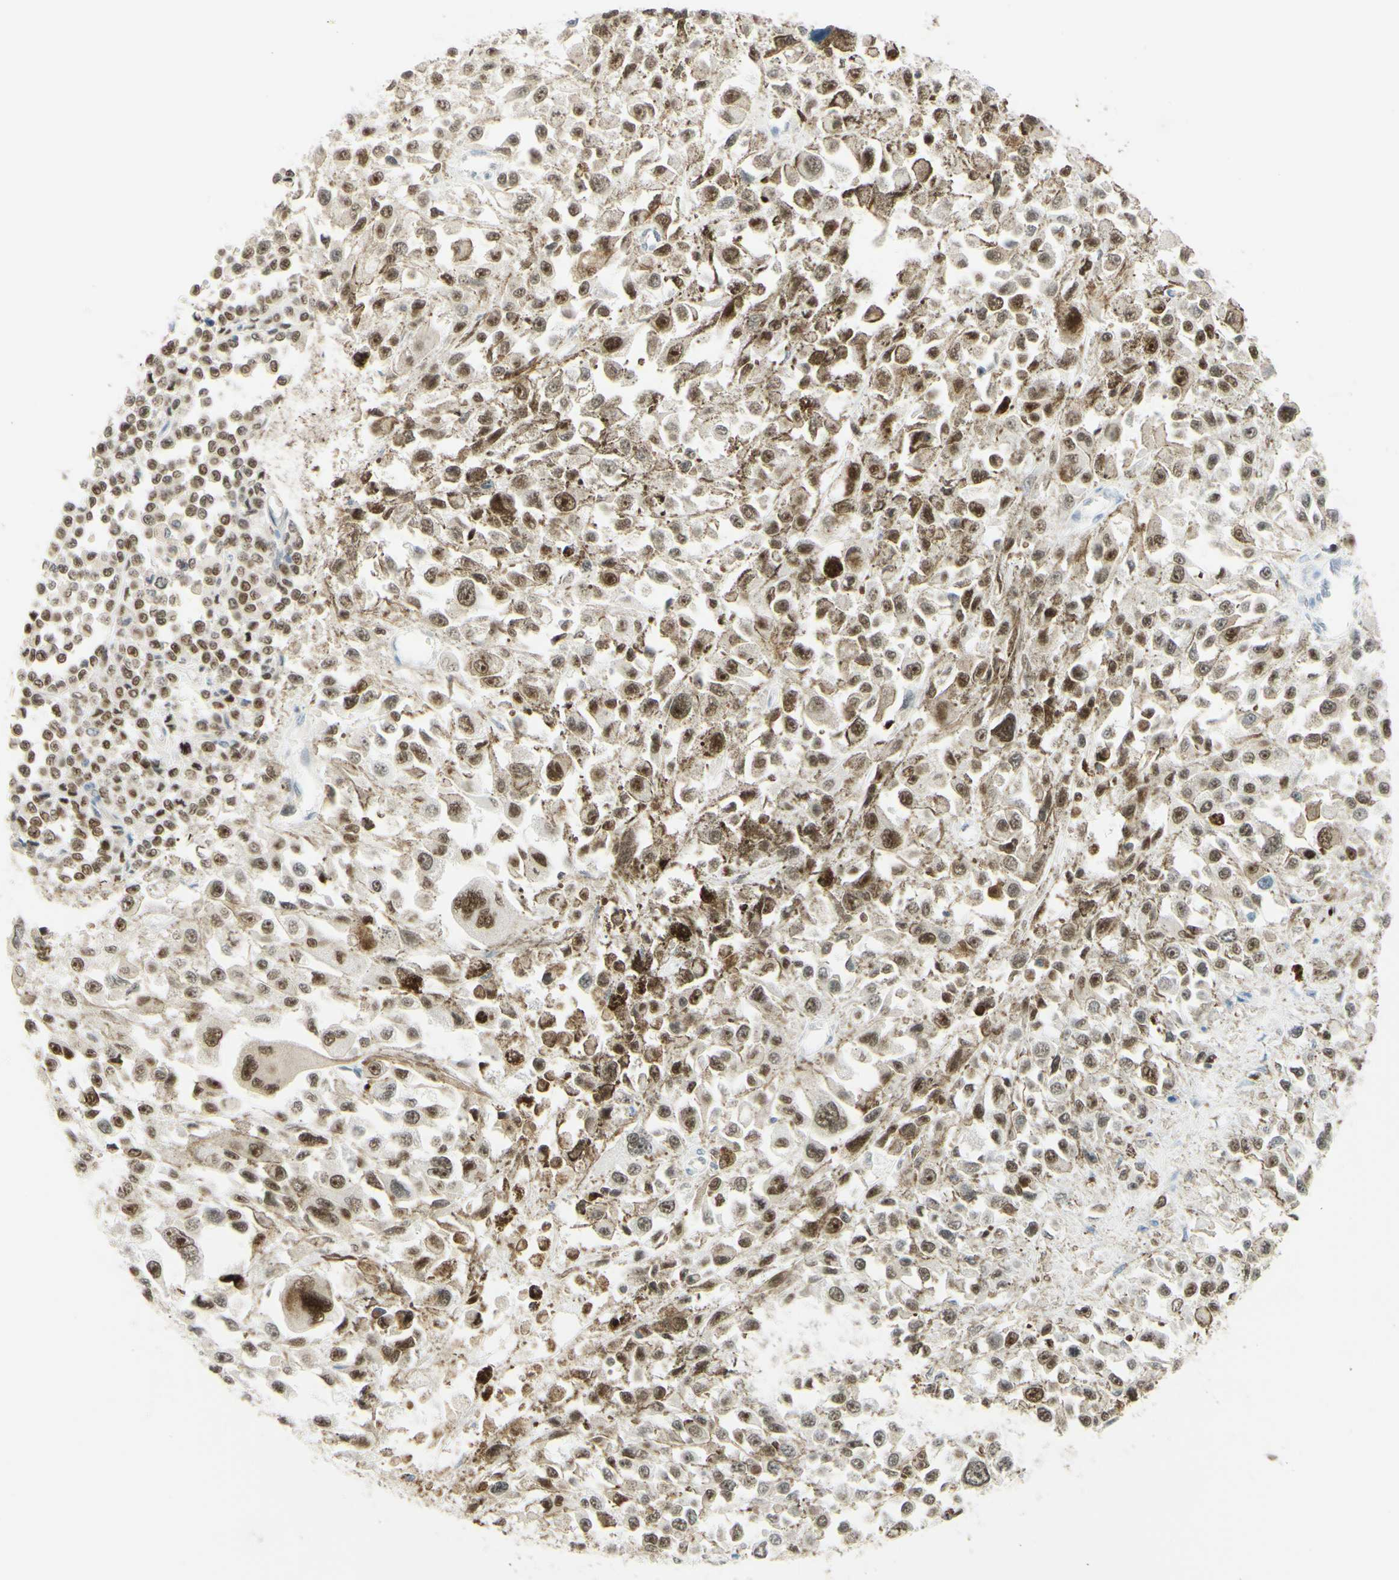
{"staining": {"intensity": "moderate", "quantity": ">75%", "location": "nuclear"}, "tissue": "melanoma", "cell_type": "Tumor cells", "image_type": "cancer", "snomed": [{"axis": "morphology", "description": "Malignant melanoma, Metastatic site"}, {"axis": "topography", "description": "Lymph node"}], "caption": "IHC photomicrograph of human malignant melanoma (metastatic site) stained for a protein (brown), which reveals medium levels of moderate nuclear positivity in about >75% of tumor cells.", "gene": "POLB", "patient": {"sex": "male", "age": 59}}